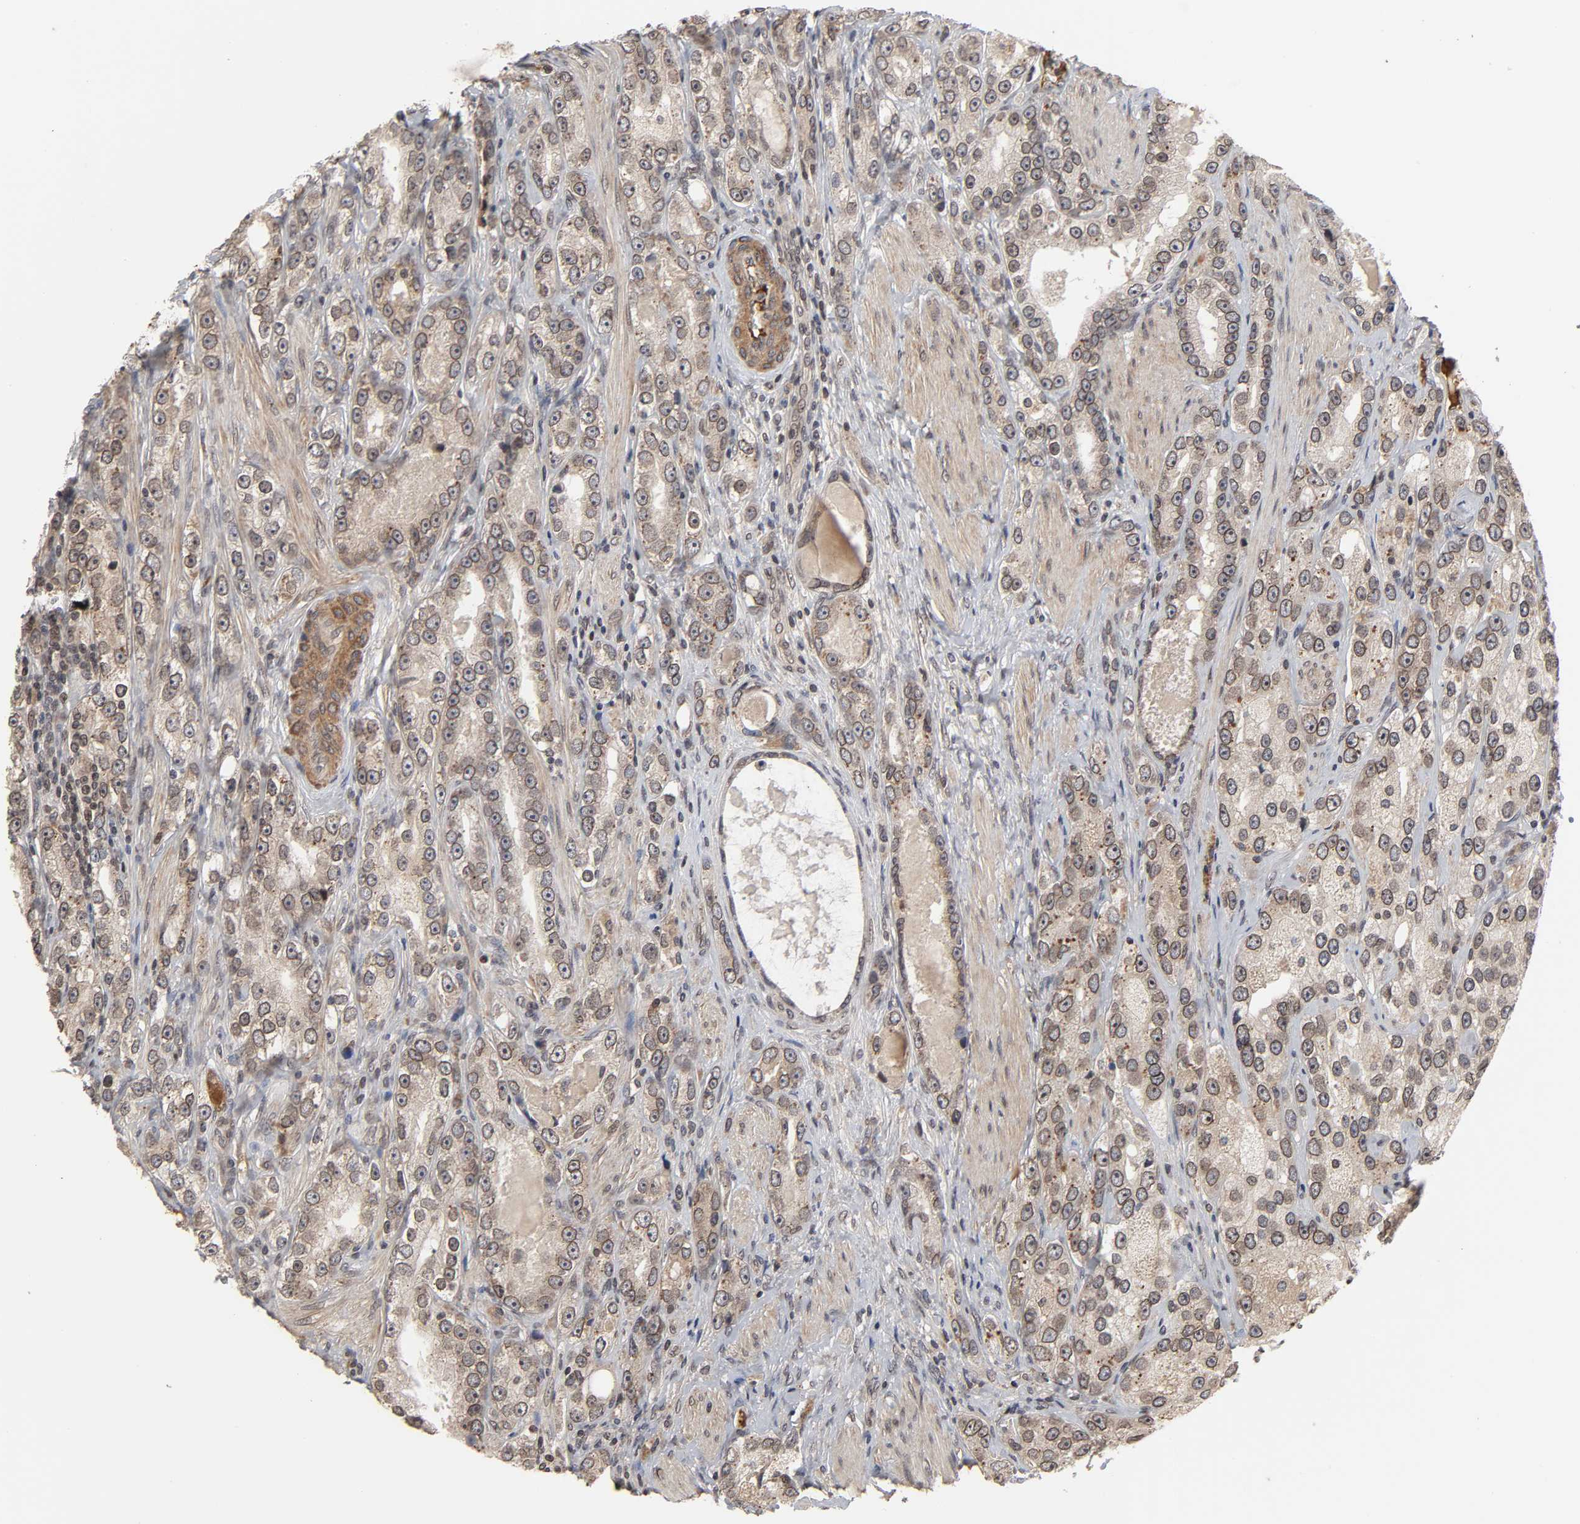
{"staining": {"intensity": "strong", "quantity": ">75%", "location": "cytoplasmic/membranous,nuclear"}, "tissue": "prostate cancer", "cell_type": "Tumor cells", "image_type": "cancer", "snomed": [{"axis": "morphology", "description": "Adenocarcinoma, High grade"}, {"axis": "topography", "description": "Prostate"}], "caption": "The photomicrograph demonstrates staining of prostate cancer (adenocarcinoma (high-grade)), revealing strong cytoplasmic/membranous and nuclear protein expression (brown color) within tumor cells. The staining was performed using DAB (3,3'-diaminobenzidine) to visualize the protein expression in brown, while the nuclei were stained in blue with hematoxylin (Magnification: 20x).", "gene": "CPN2", "patient": {"sex": "male", "age": 63}}